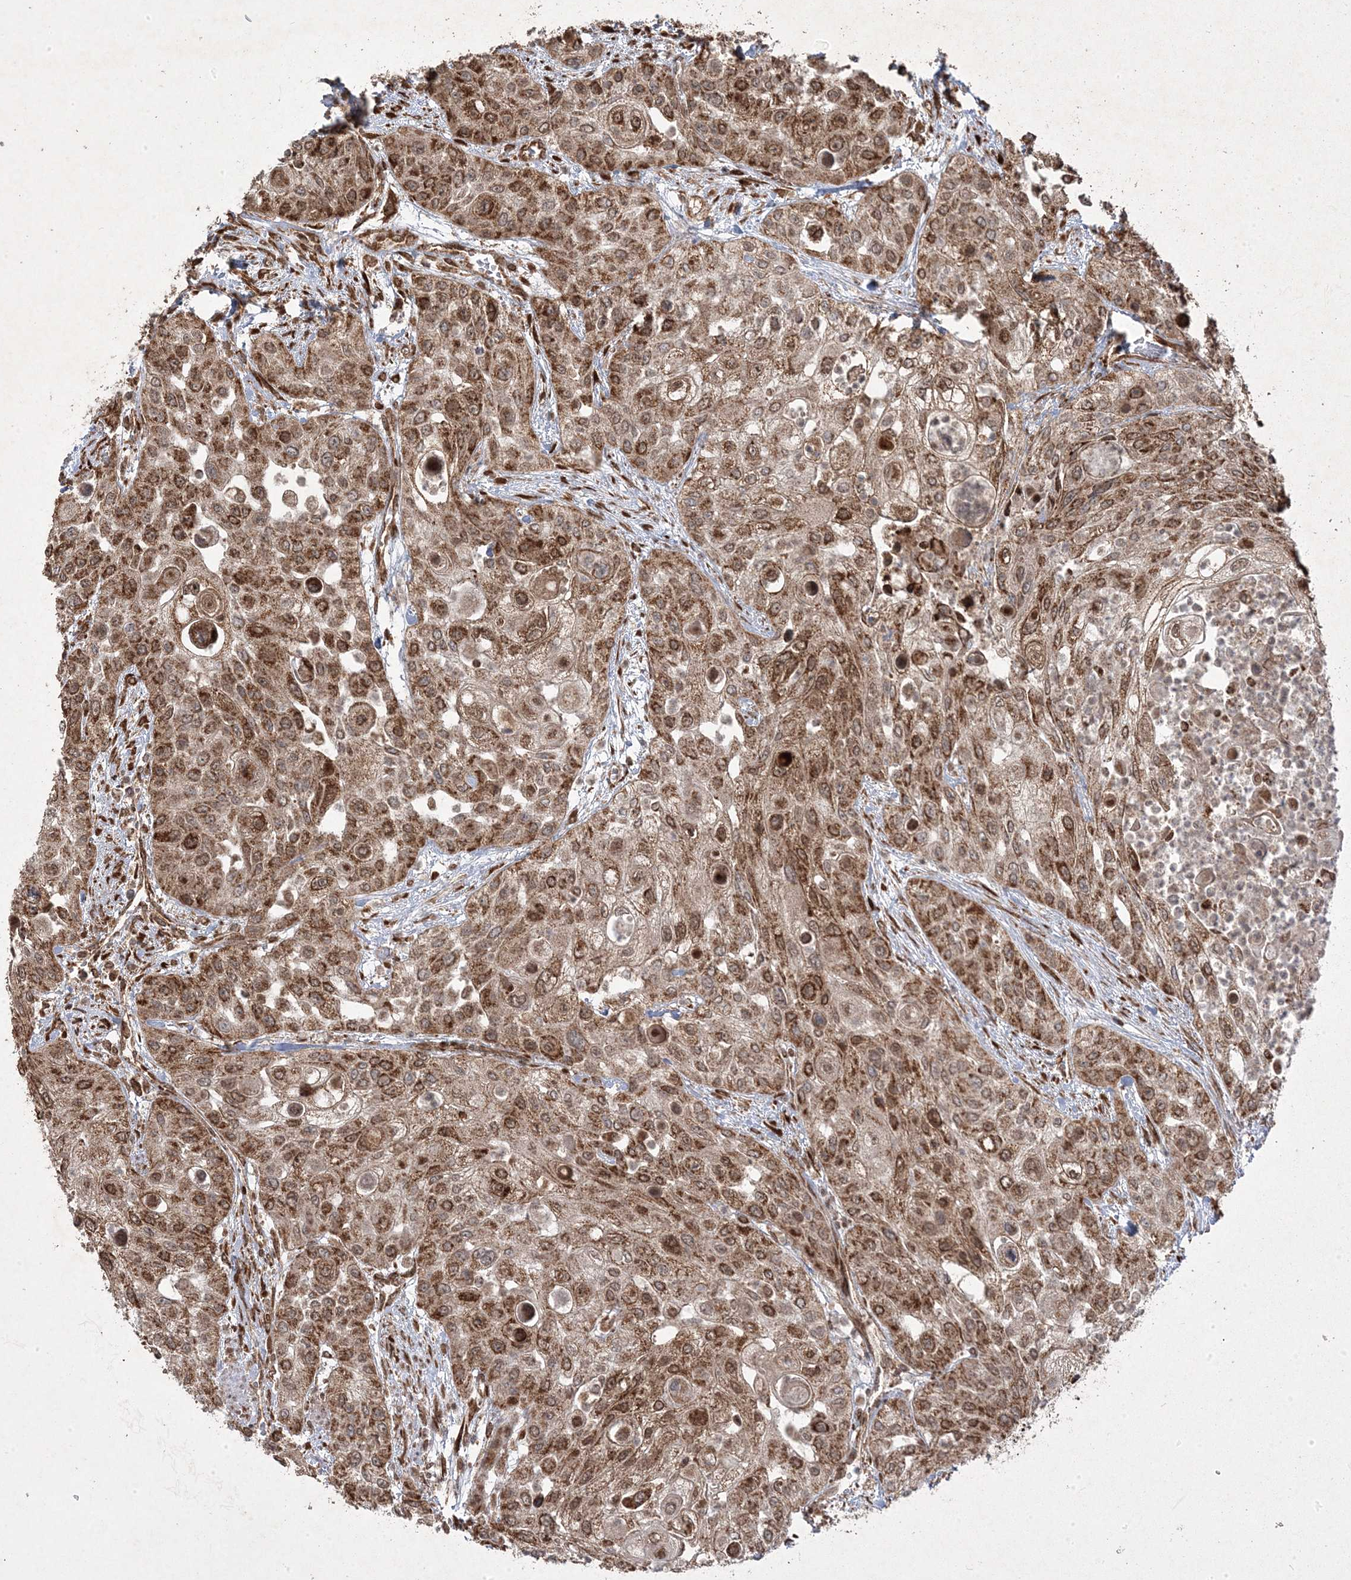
{"staining": {"intensity": "moderate", "quantity": ">75%", "location": "cytoplasmic/membranous,nuclear"}, "tissue": "urothelial cancer", "cell_type": "Tumor cells", "image_type": "cancer", "snomed": [{"axis": "morphology", "description": "Urothelial carcinoma, High grade"}, {"axis": "topography", "description": "Urinary bladder"}], "caption": "Protein staining of urothelial cancer tissue demonstrates moderate cytoplasmic/membranous and nuclear positivity in approximately >75% of tumor cells. (brown staining indicates protein expression, while blue staining denotes nuclei).", "gene": "PLEKHM2", "patient": {"sex": "female", "age": 79}}